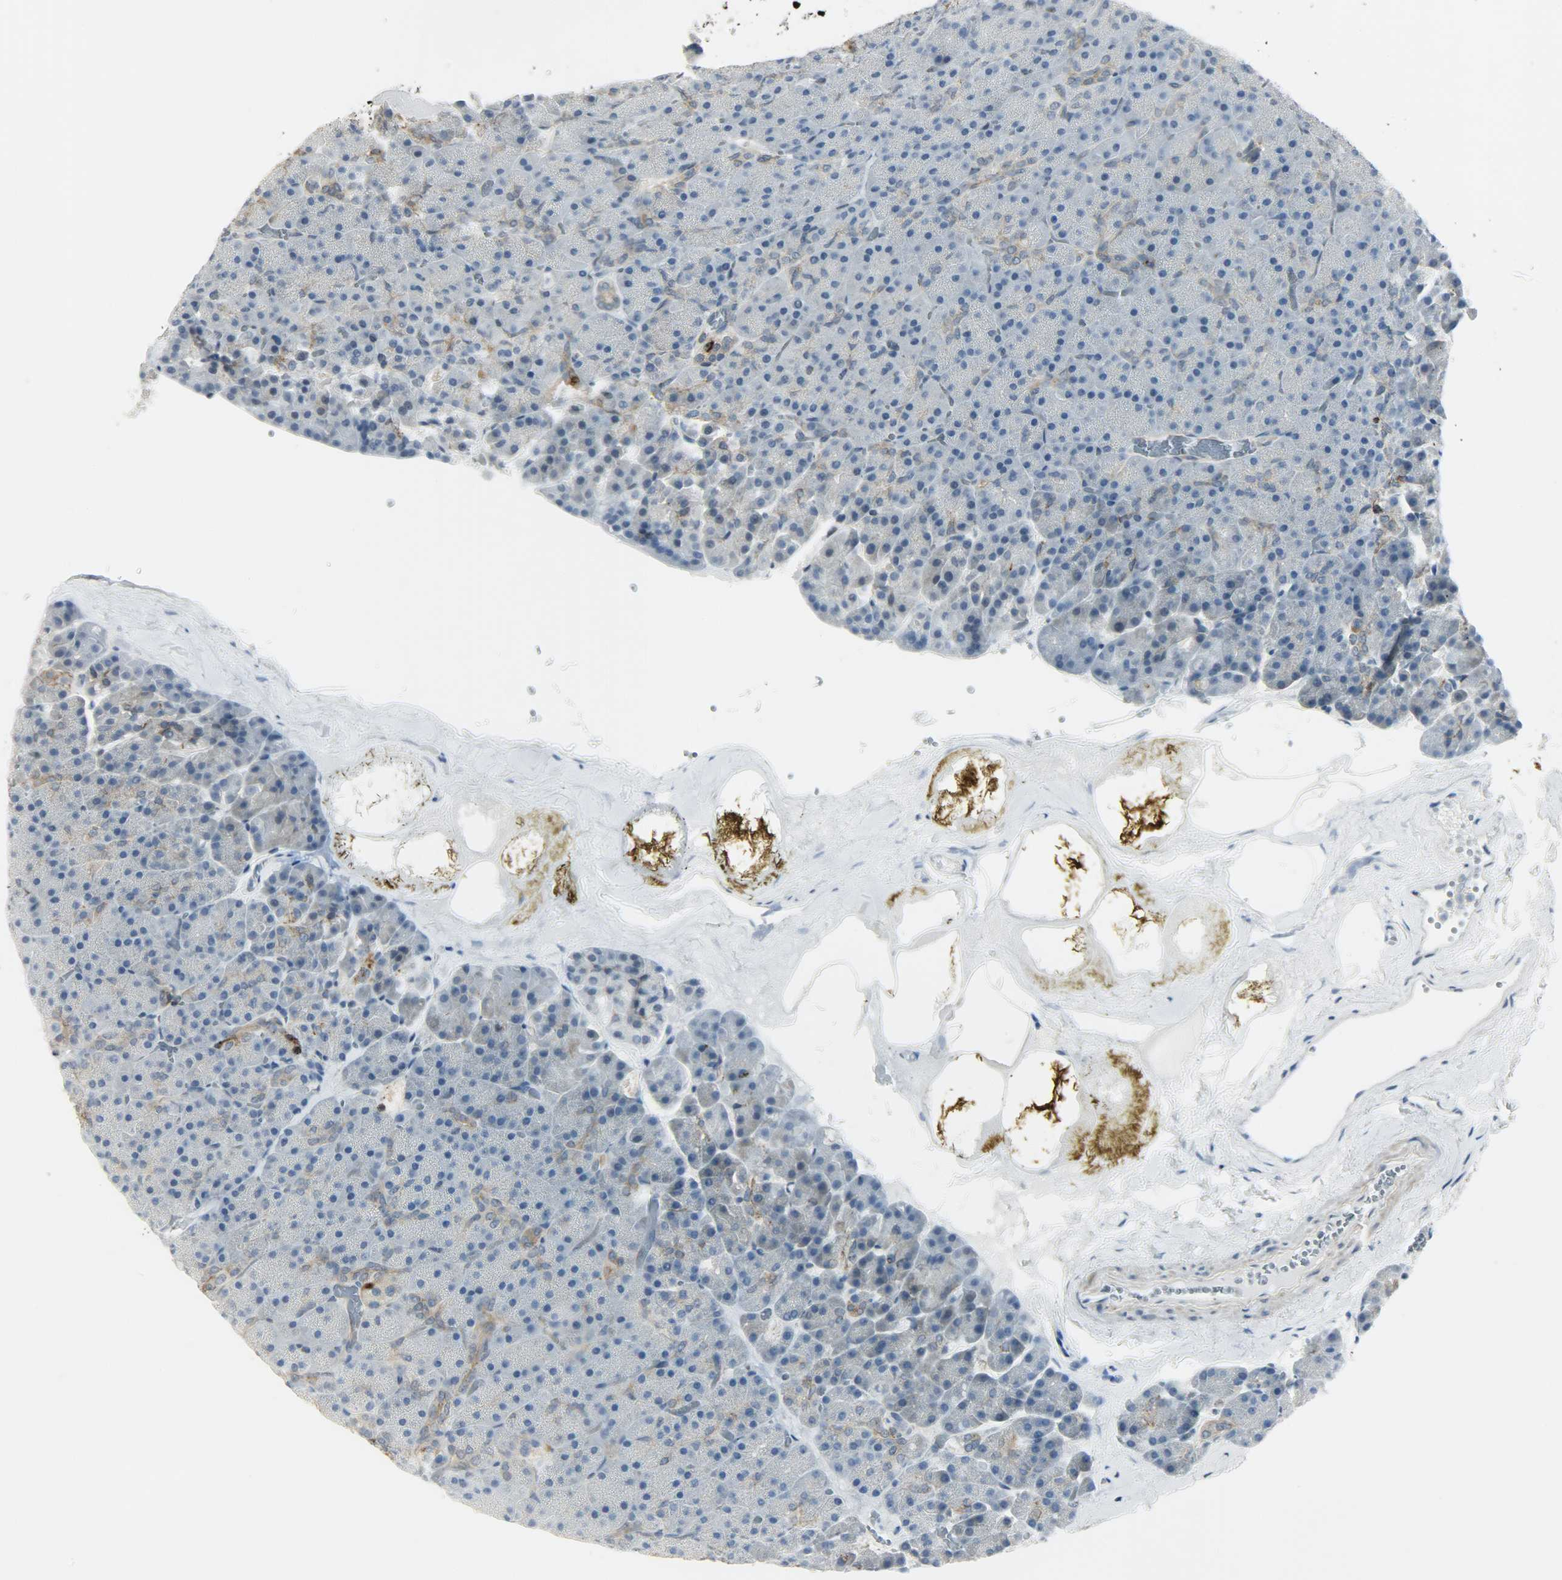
{"staining": {"intensity": "strong", "quantity": "<25%", "location": "cytoplasmic/membranous"}, "tissue": "pancreas", "cell_type": "Exocrine glandular cells", "image_type": "normal", "snomed": [{"axis": "morphology", "description": "Normal tissue, NOS"}, {"axis": "topography", "description": "Pancreas"}], "caption": "Benign pancreas shows strong cytoplasmic/membranous expression in approximately <25% of exocrine glandular cells Using DAB (3,3'-diaminobenzidine) (brown) and hematoxylin (blue) stains, captured at high magnification using brightfield microscopy..", "gene": "CD4", "patient": {"sex": "female", "age": 35}}